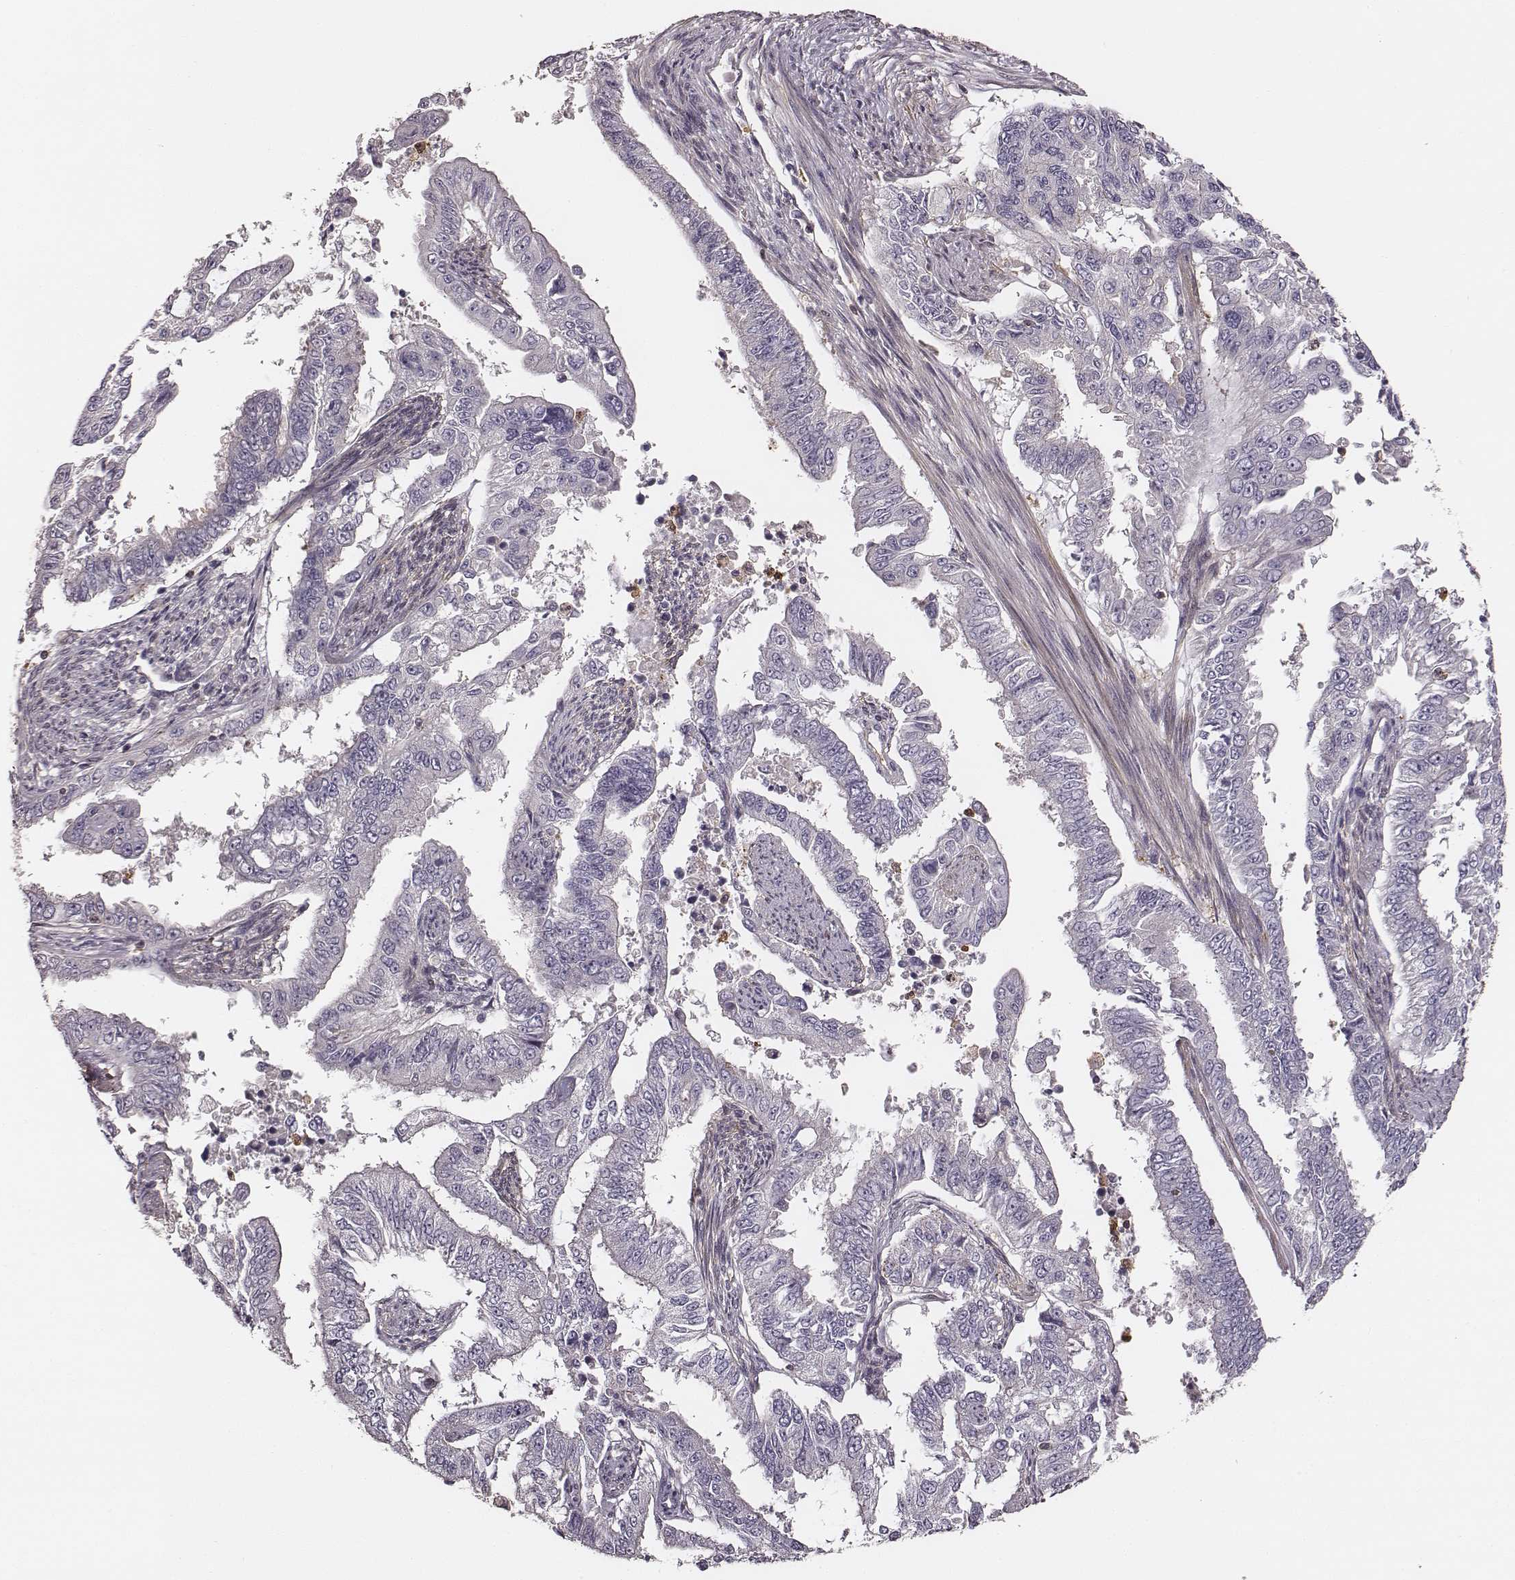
{"staining": {"intensity": "negative", "quantity": "none", "location": "none"}, "tissue": "endometrial cancer", "cell_type": "Tumor cells", "image_type": "cancer", "snomed": [{"axis": "morphology", "description": "Adenocarcinoma, NOS"}, {"axis": "topography", "description": "Uterus"}], "caption": "Image shows no protein positivity in tumor cells of endometrial cancer tissue.", "gene": "ZYX", "patient": {"sex": "female", "age": 59}}